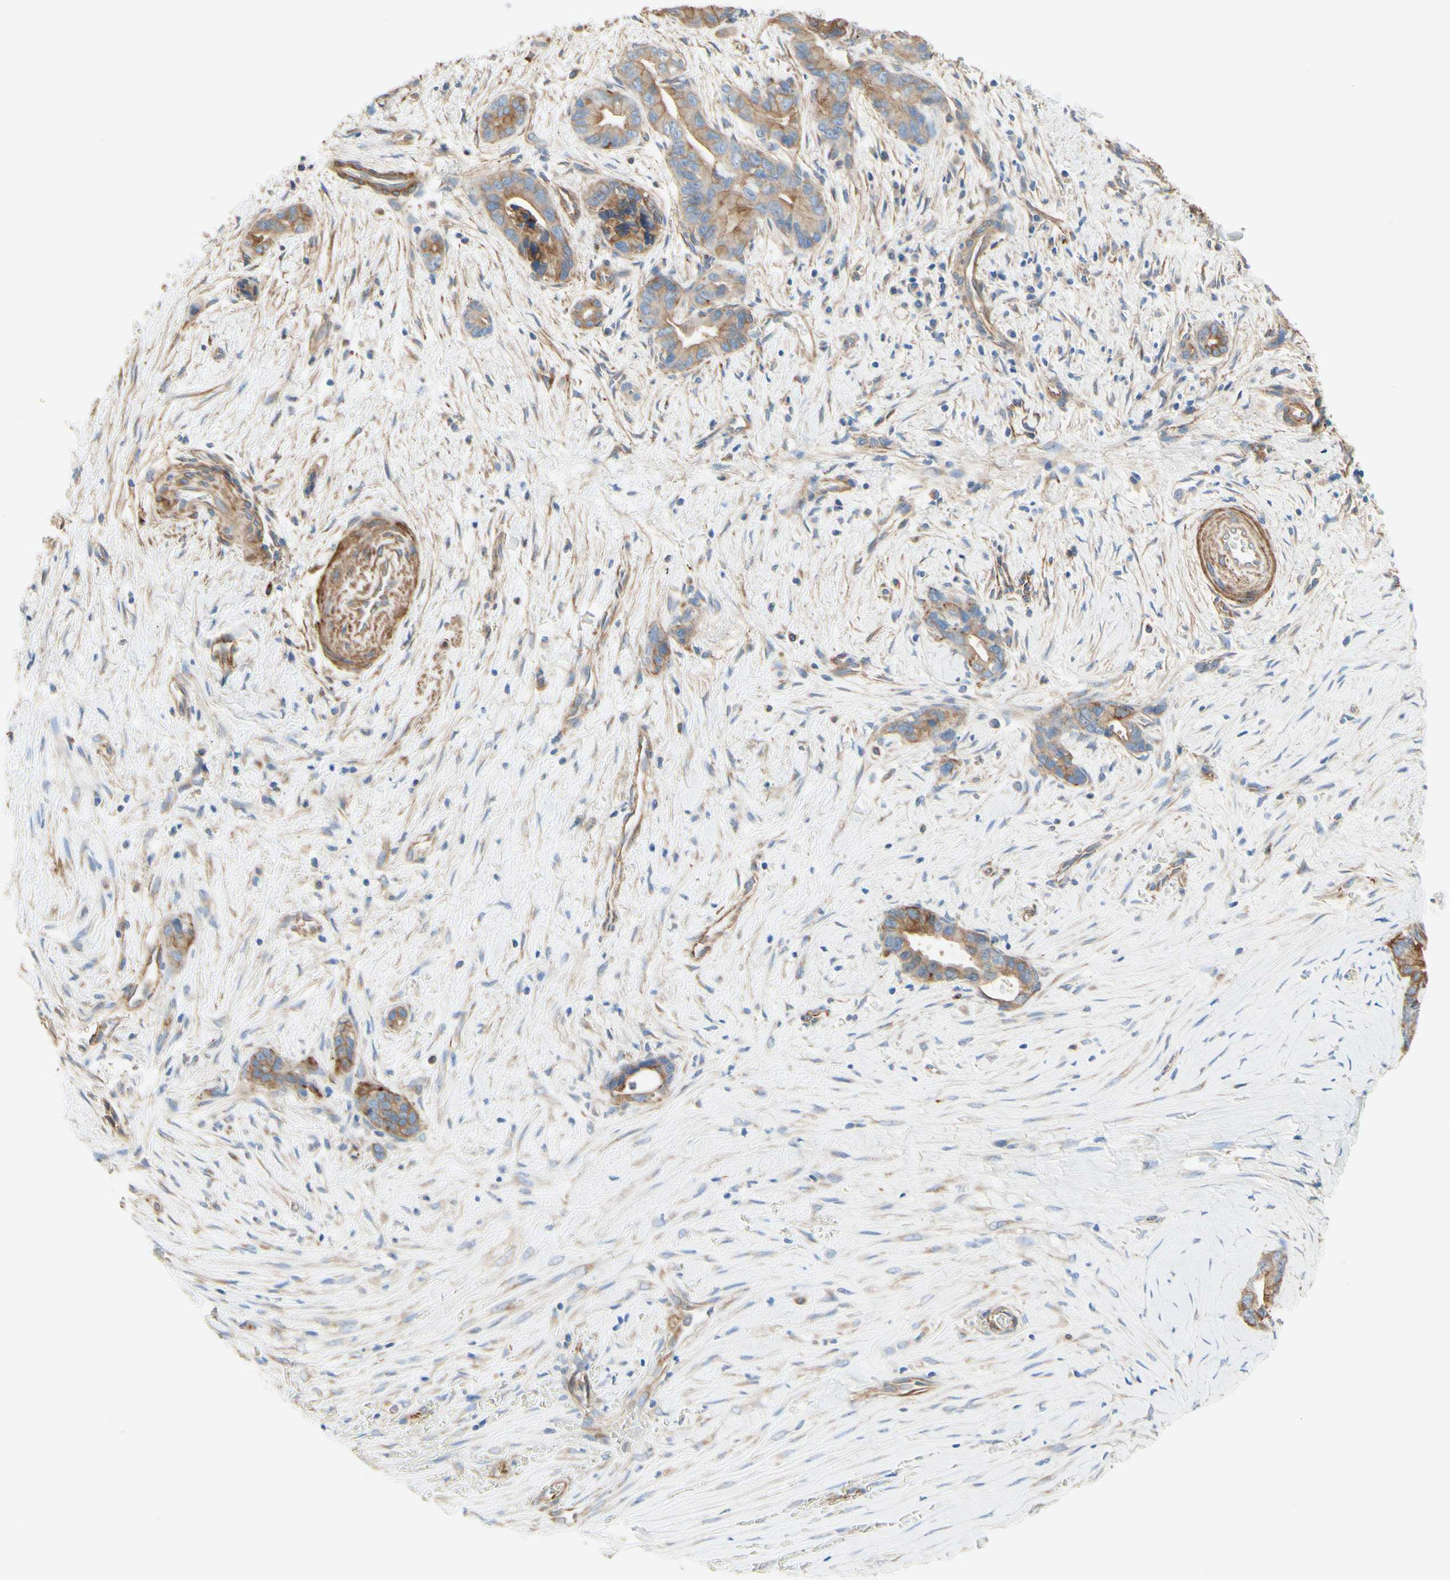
{"staining": {"intensity": "weak", "quantity": ">75%", "location": "cytoplasmic/membranous"}, "tissue": "liver cancer", "cell_type": "Tumor cells", "image_type": "cancer", "snomed": [{"axis": "morphology", "description": "Cholangiocarcinoma"}, {"axis": "topography", "description": "Liver"}], "caption": "The photomicrograph exhibits immunohistochemical staining of liver cancer (cholangiocarcinoma). There is weak cytoplasmic/membranous positivity is seen in approximately >75% of tumor cells.", "gene": "ENDOD1", "patient": {"sex": "female", "age": 55}}